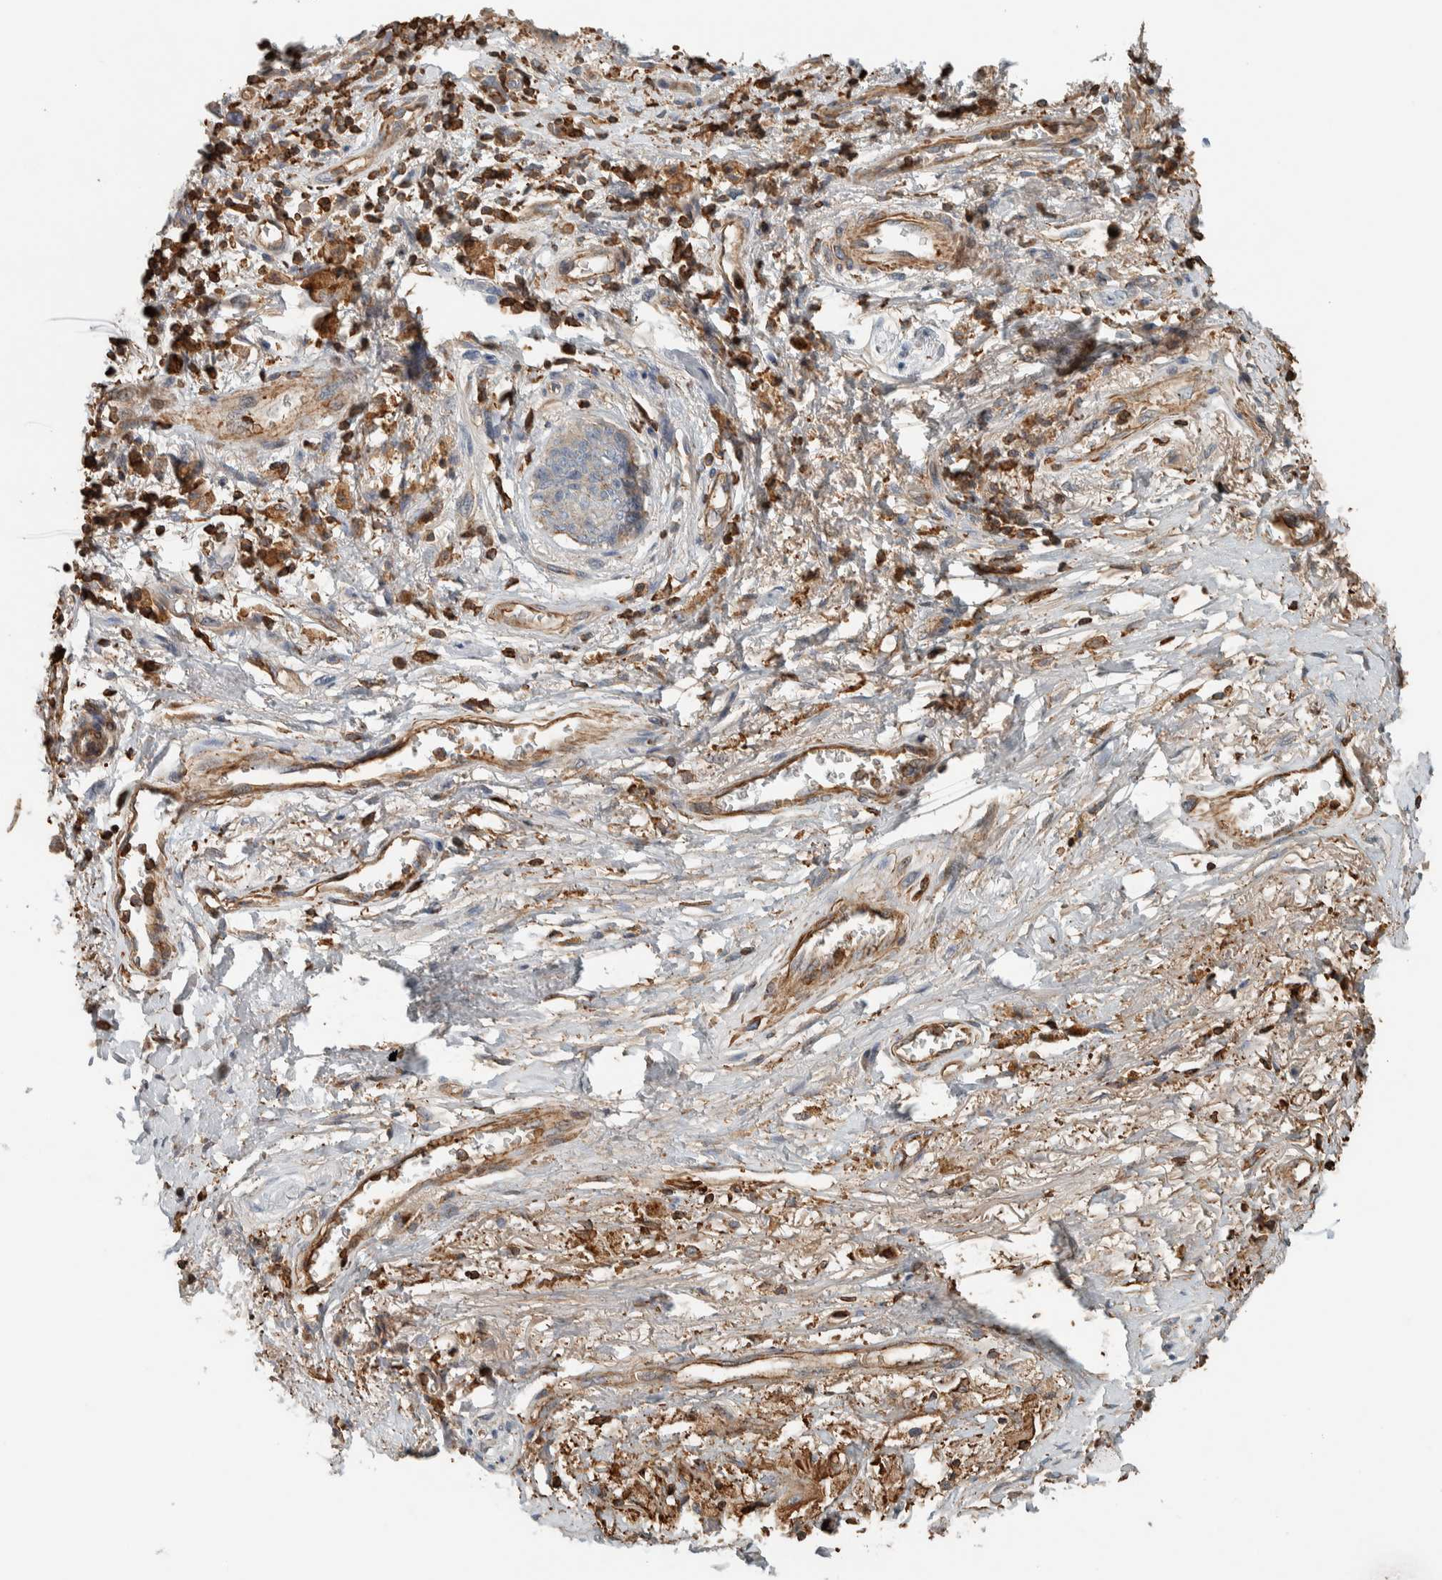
{"staining": {"intensity": "weak", "quantity": "<25%", "location": "cytoplasmic/membranous"}, "tissue": "skin", "cell_type": "Epidermal cells", "image_type": "normal", "snomed": [{"axis": "morphology", "description": "Normal tissue, NOS"}, {"axis": "topography", "description": "Anal"}], "caption": "The histopathology image displays no significant positivity in epidermal cells of skin.", "gene": "CTBP2", "patient": {"sex": "female", "age": 46}}